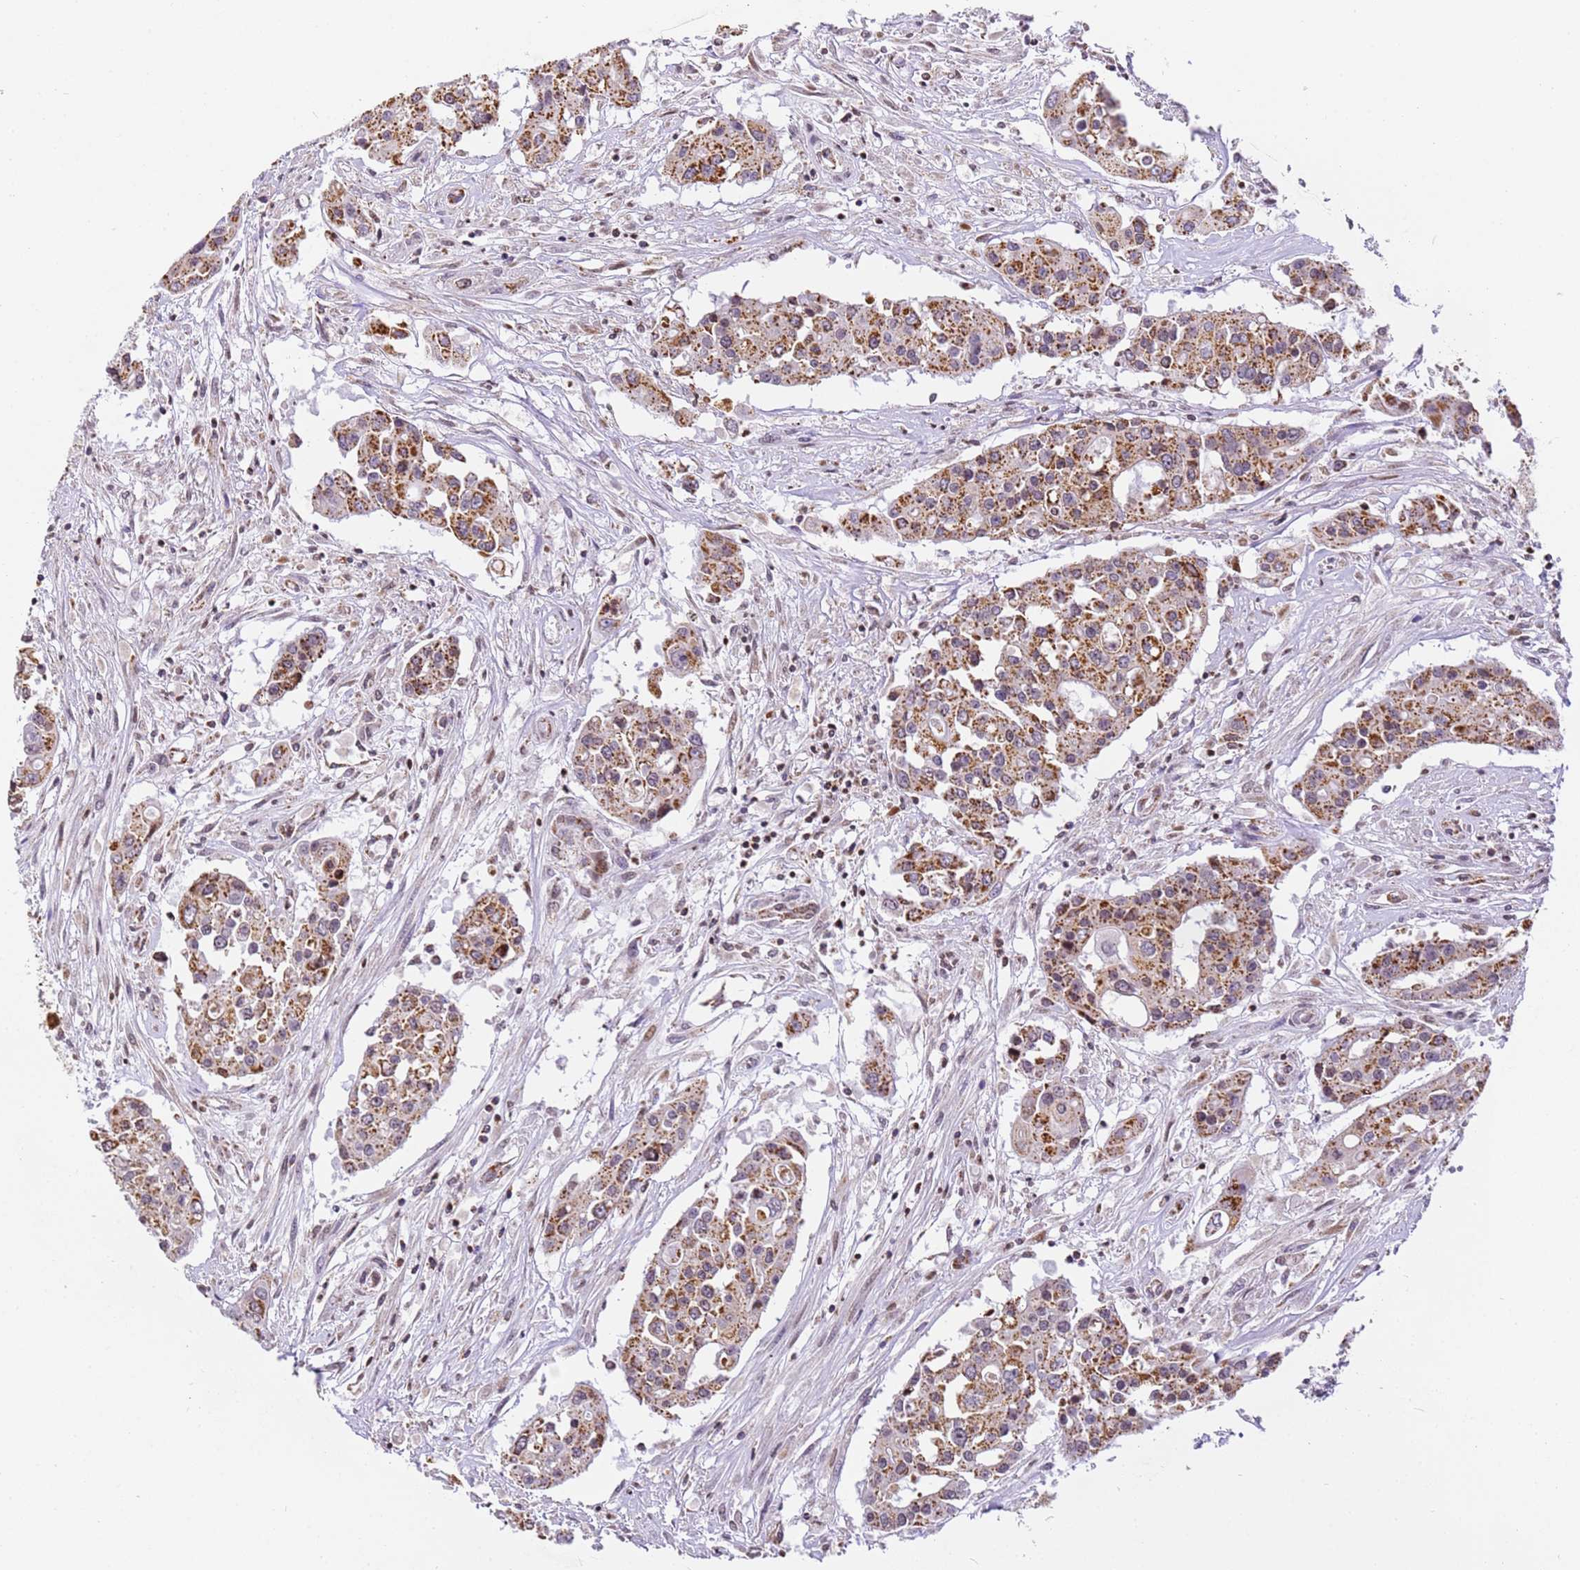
{"staining": {"intensity": "moderate", "quantity": ">75%", "location": "cytoplasmic/membranous"}, "tissue": "colorectal cancer", "cell_type": "Tumor cells", "image_type": "cancer", "snomed": [{"axis": "morphology", "description": "Adenocarcinoma, NOS"}, {"axis": "topography", "description": "Colon"}], "caption": "Human adenocarcinoma (colorectal) stained for a protein (brown) demonstrates moderate cytoplasmic/membranous positive positivity in approximately >75% of tumor cells.", "gene": "HSPE1", "patient": {"sex": "male", "age": 77}}